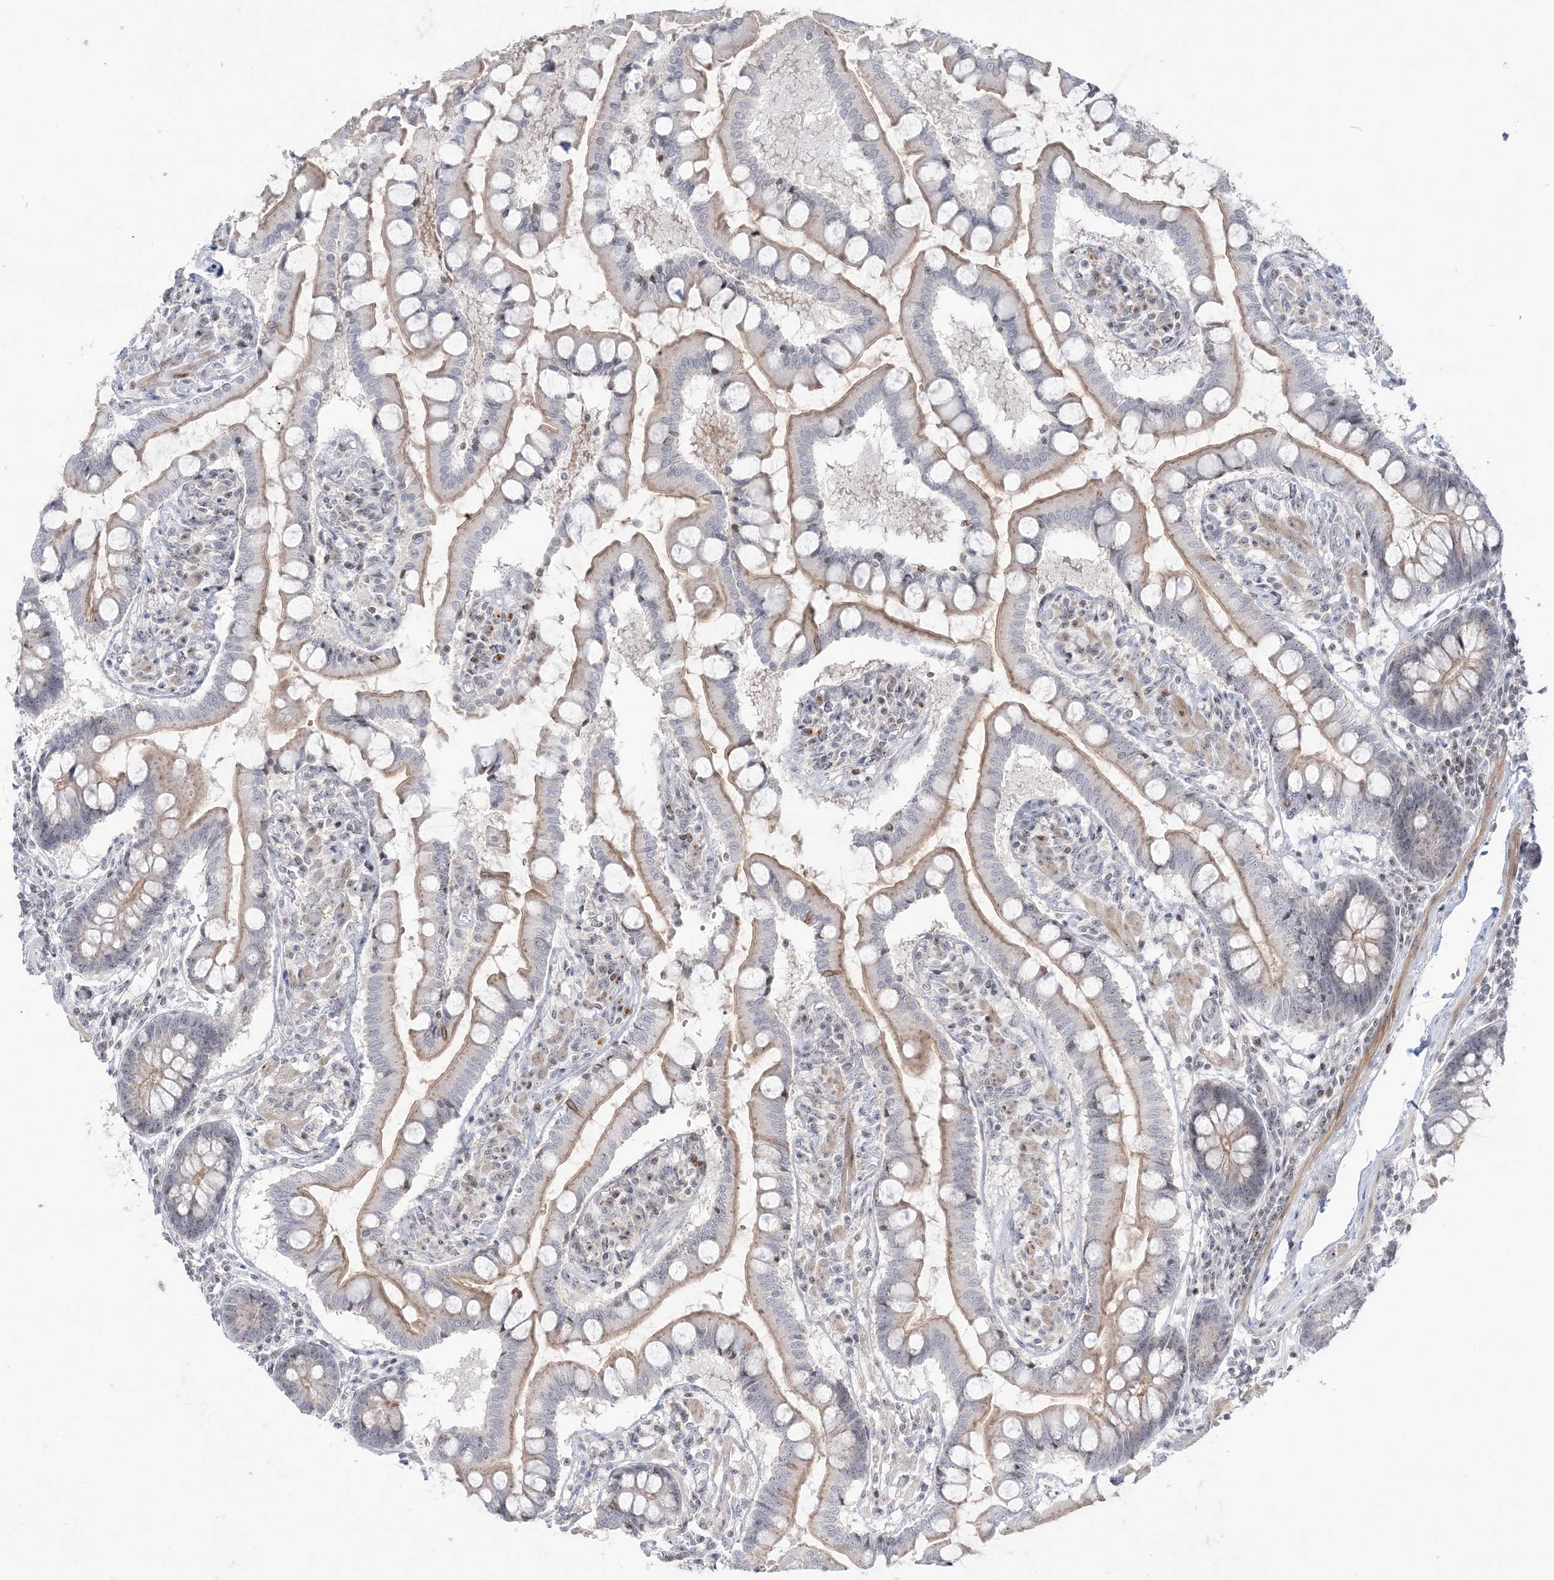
{"staining": {"intensity": "weak", "quantity": "25%-75%", "location": "cytoplasmic/membranous"}, "tissue": "small intestine", "cell_type": "Glandular cells", "image_type": "normal", "snomed": [{"axis": "morphology", "description": "Normal tissue, NOS"}, {"axis": "topography", "description": "Small intestine"}], "caption": "This is a photomicrograph of IHC staining of benign small intestine, which shows weak staining in the cytoplasmic/membranous of glandular cells.", "gene": "SH3BP4", "patient": {"sex": "male", "age": 41}}